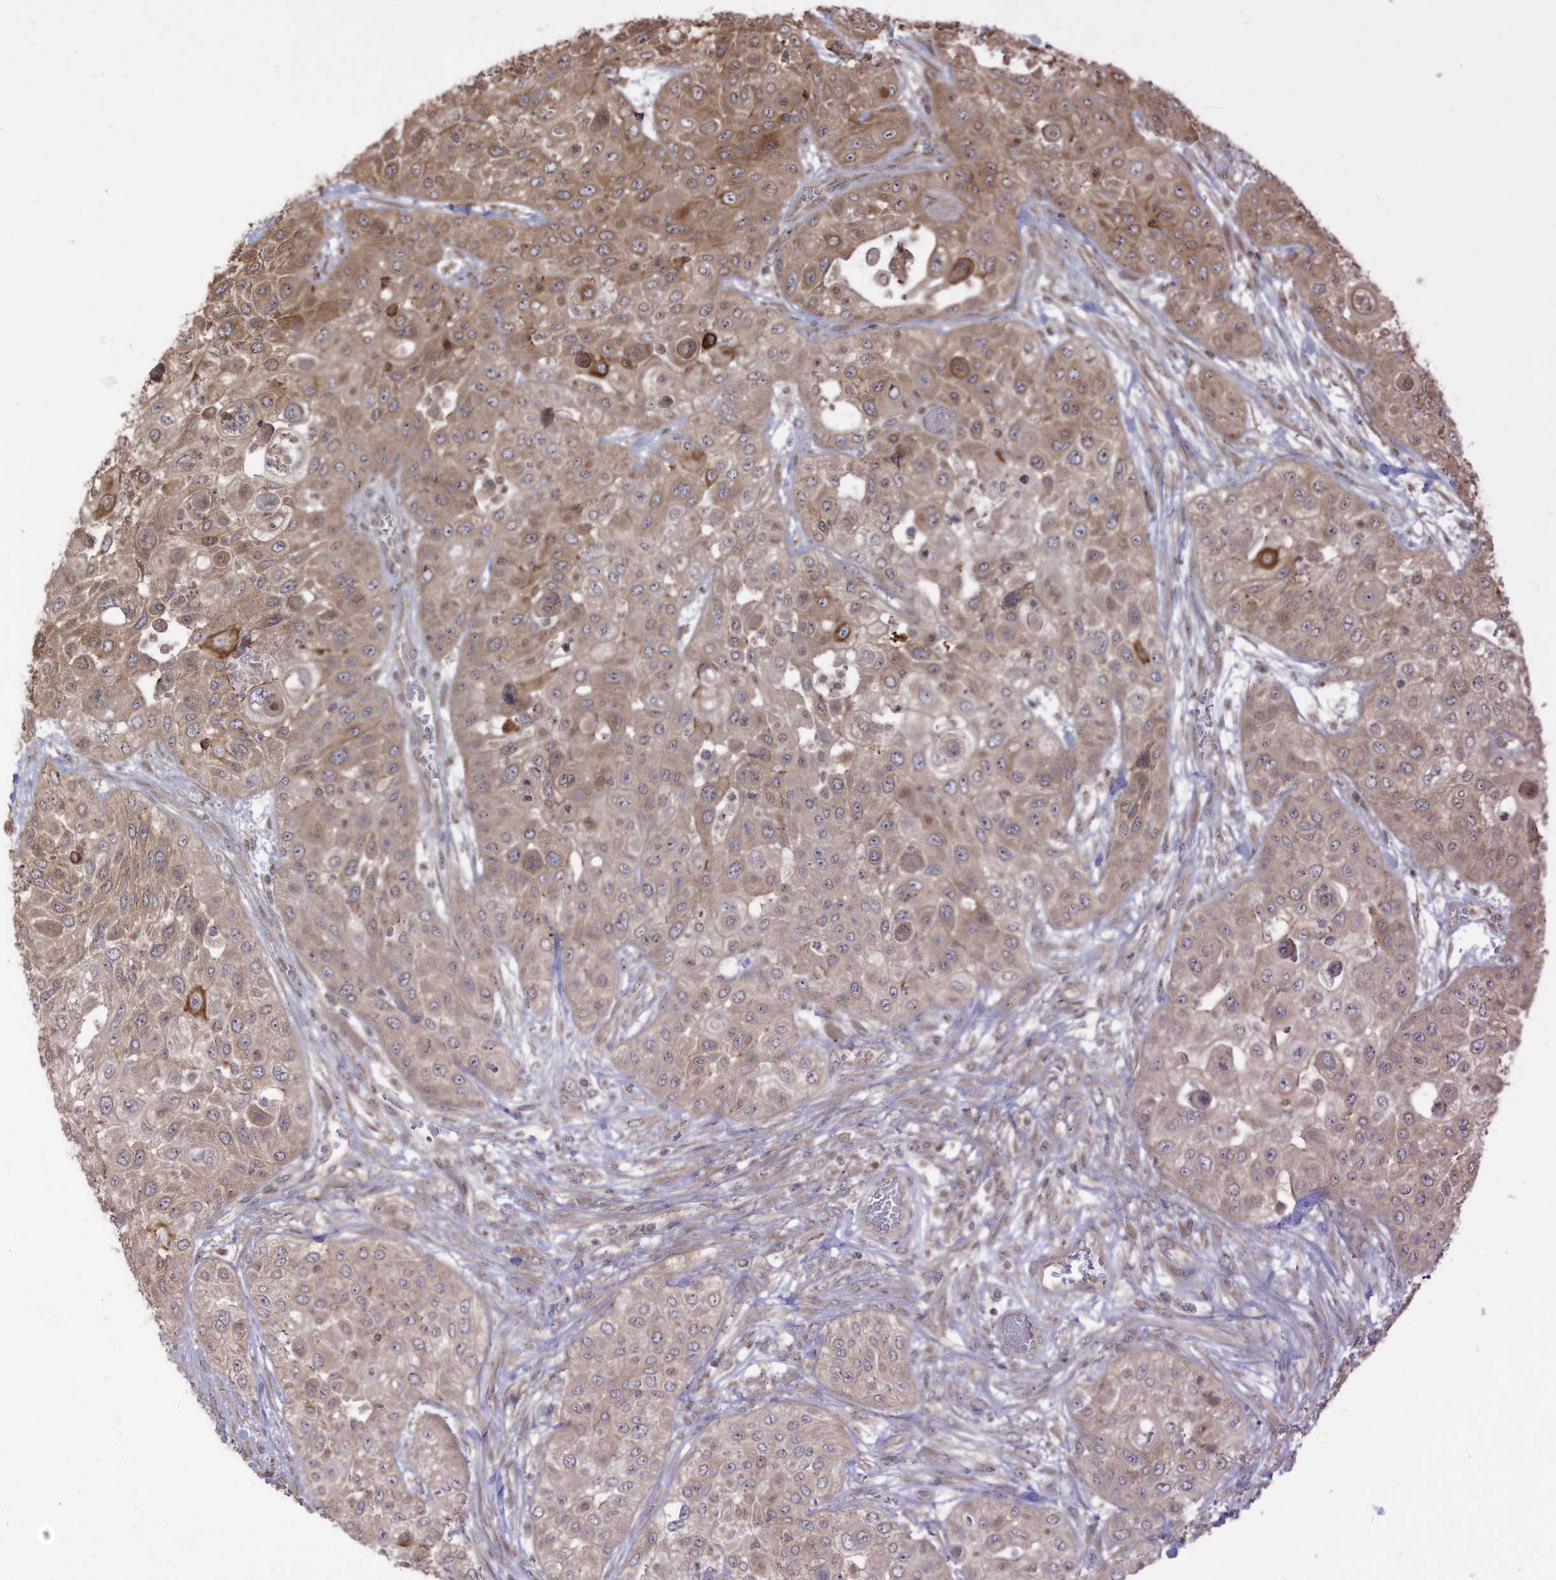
{"staining": {"intensity": "moderate", "quantity": "25%-75%", "location": "cytoplasmic/membranous"}, "tissue": "urothelial cancer", "cell_type": "Tumor cells", "image_type": "cancer", "snomed": [{"axis": "morphology", "description": "Urothelial carcinoma, High grade"}, {"axis": "topography", "description": "Urinary bladder"}], "caption": "Immunohistochemistry (IHC) (DAB) staining of human high-grade urothelial carcinoma demonstrates moderate cytoplasmic/membranous protein staining in about 25%-75% of tumor cells.", "gene": "CARF", "patient": {"sex": "female", "age": 79}}